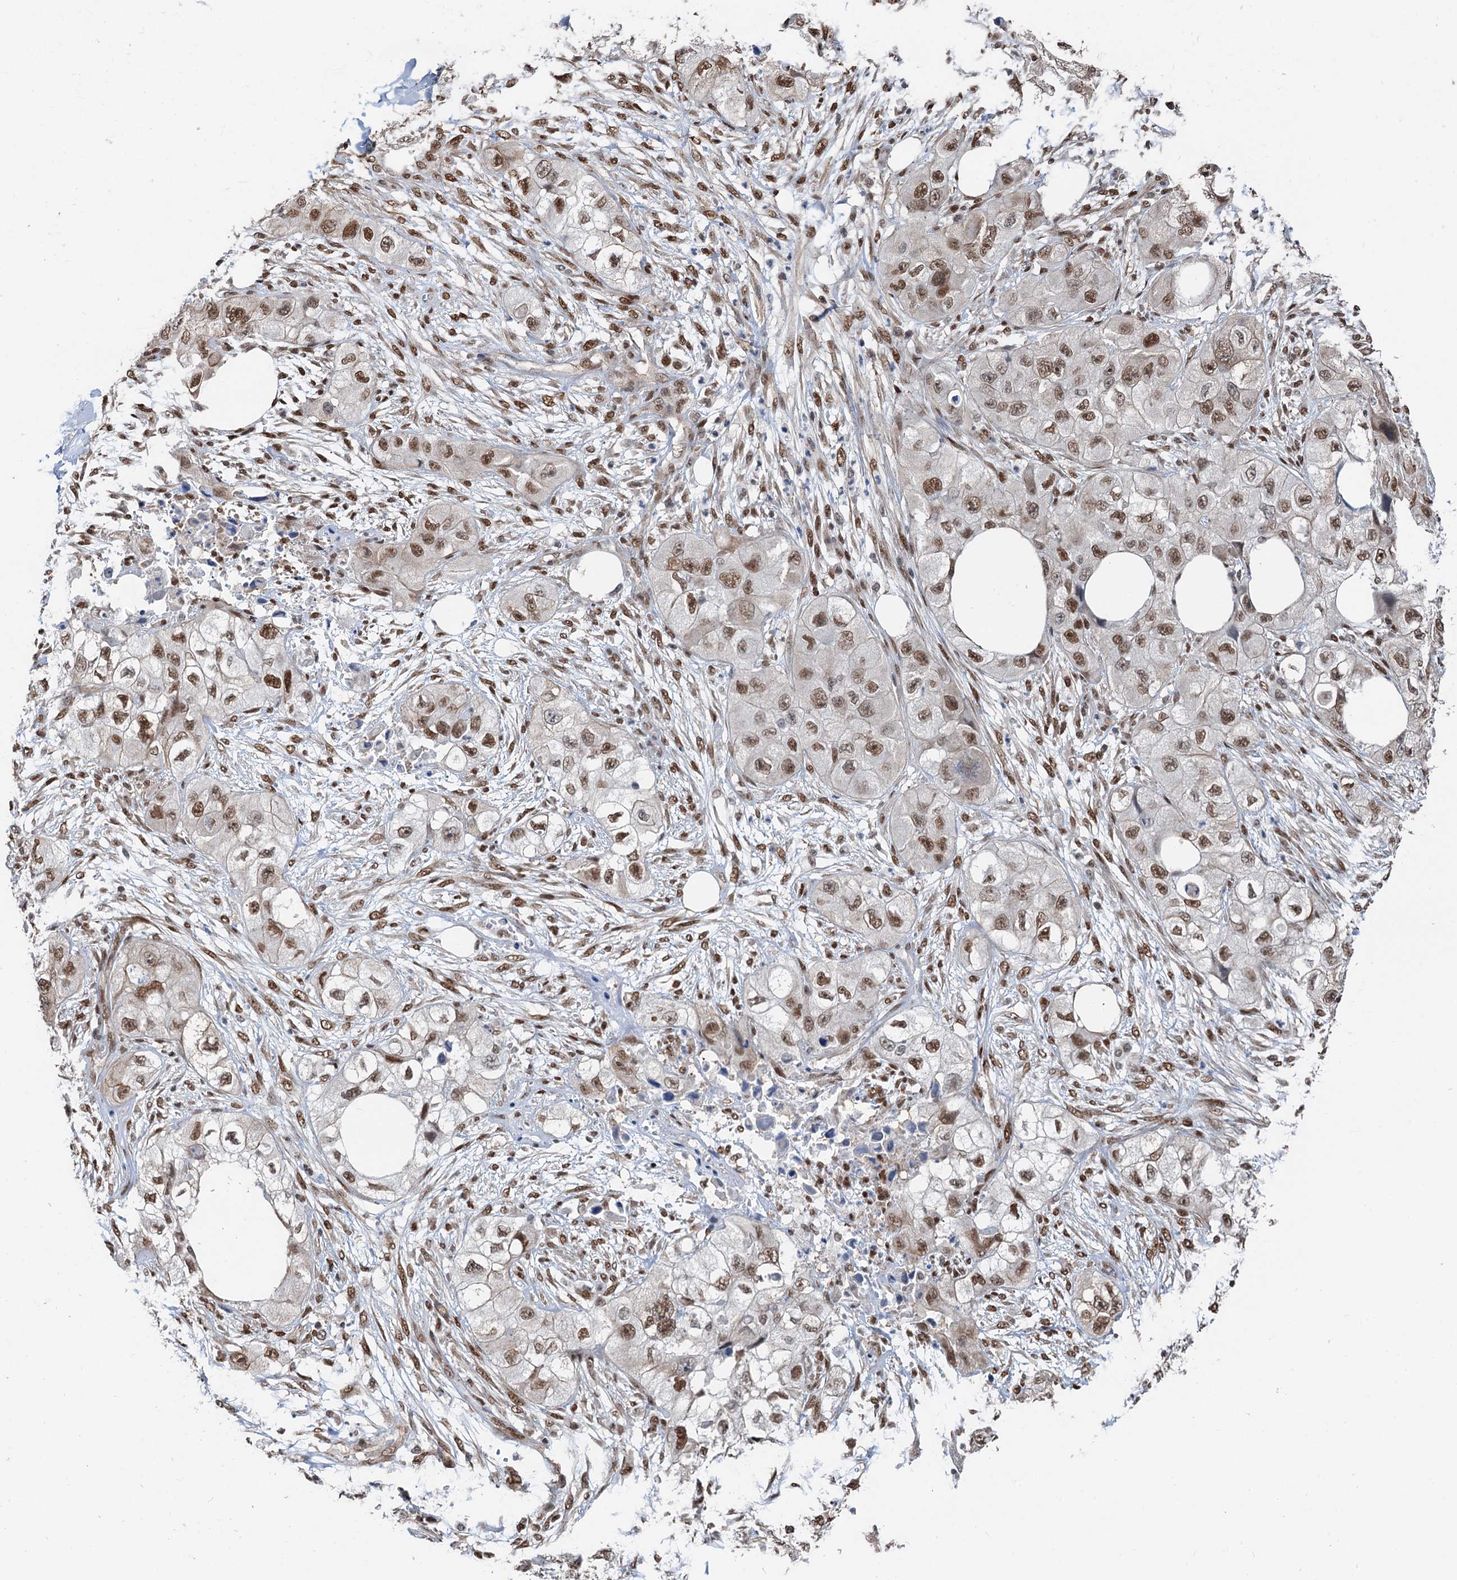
{"staining": {"intensity": "moderate", "quantity": ">75%", "location": "nuclear"}, "tissue": "skin cancer", "cell_type": "Tumor cells", "image_type": "cancer", "snomed": [{"axis": "morphology", "description": "Squamous cell carcinoma, NOS"}, {"axis": "topography", "description": "Skin"}, {"axis": "topography", "description": "Subcutis"}], "caption": "Human squamous cell carcinoma (skin) stained for a protein (brown) shows moderate nuclear positive expression in approximately >75% of tumor cells.", "gene": "CFDP1", "patient": {"sex": "male", "age": 73}}